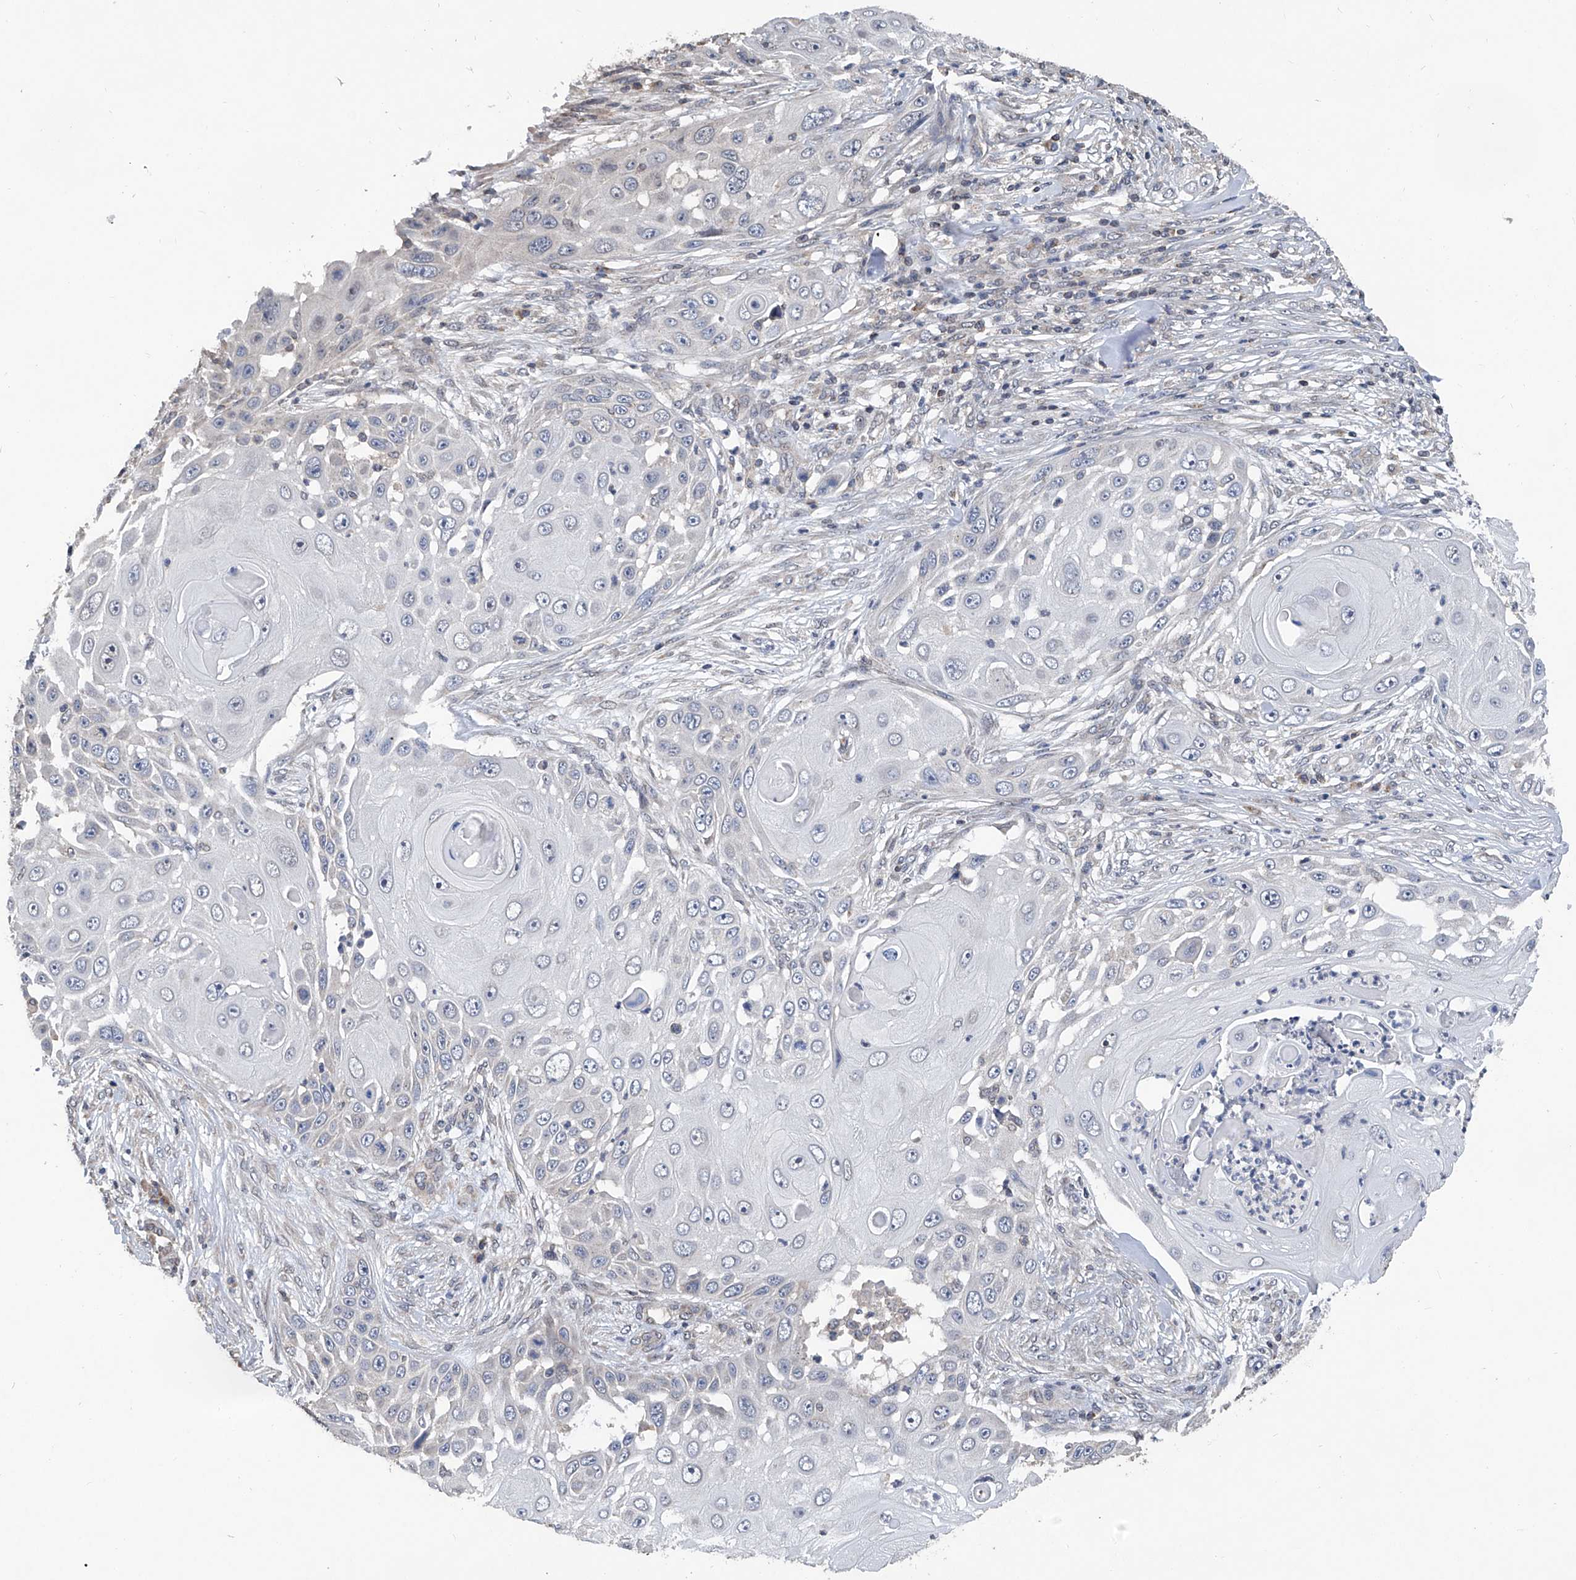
{"staining": {"intensity": "negative", "quantity": "none", "location": "none"}, "tissue": "skin cancer", "cell_type": "Tumor cells", "image_type": "cancer", "snomed": [{"axis": "morphology", "description": "Squamous cell carcinoma, NOS"}, {"axis": "topography", "description": "Skin"}], "caption": "DAB immunohistochemical staining of skin cancer (squamous cell carcinoma) shows no significant positivity in tumor cells.", "gene": "BCKDHB", "patient": {"sex": "female", "age": 44}}